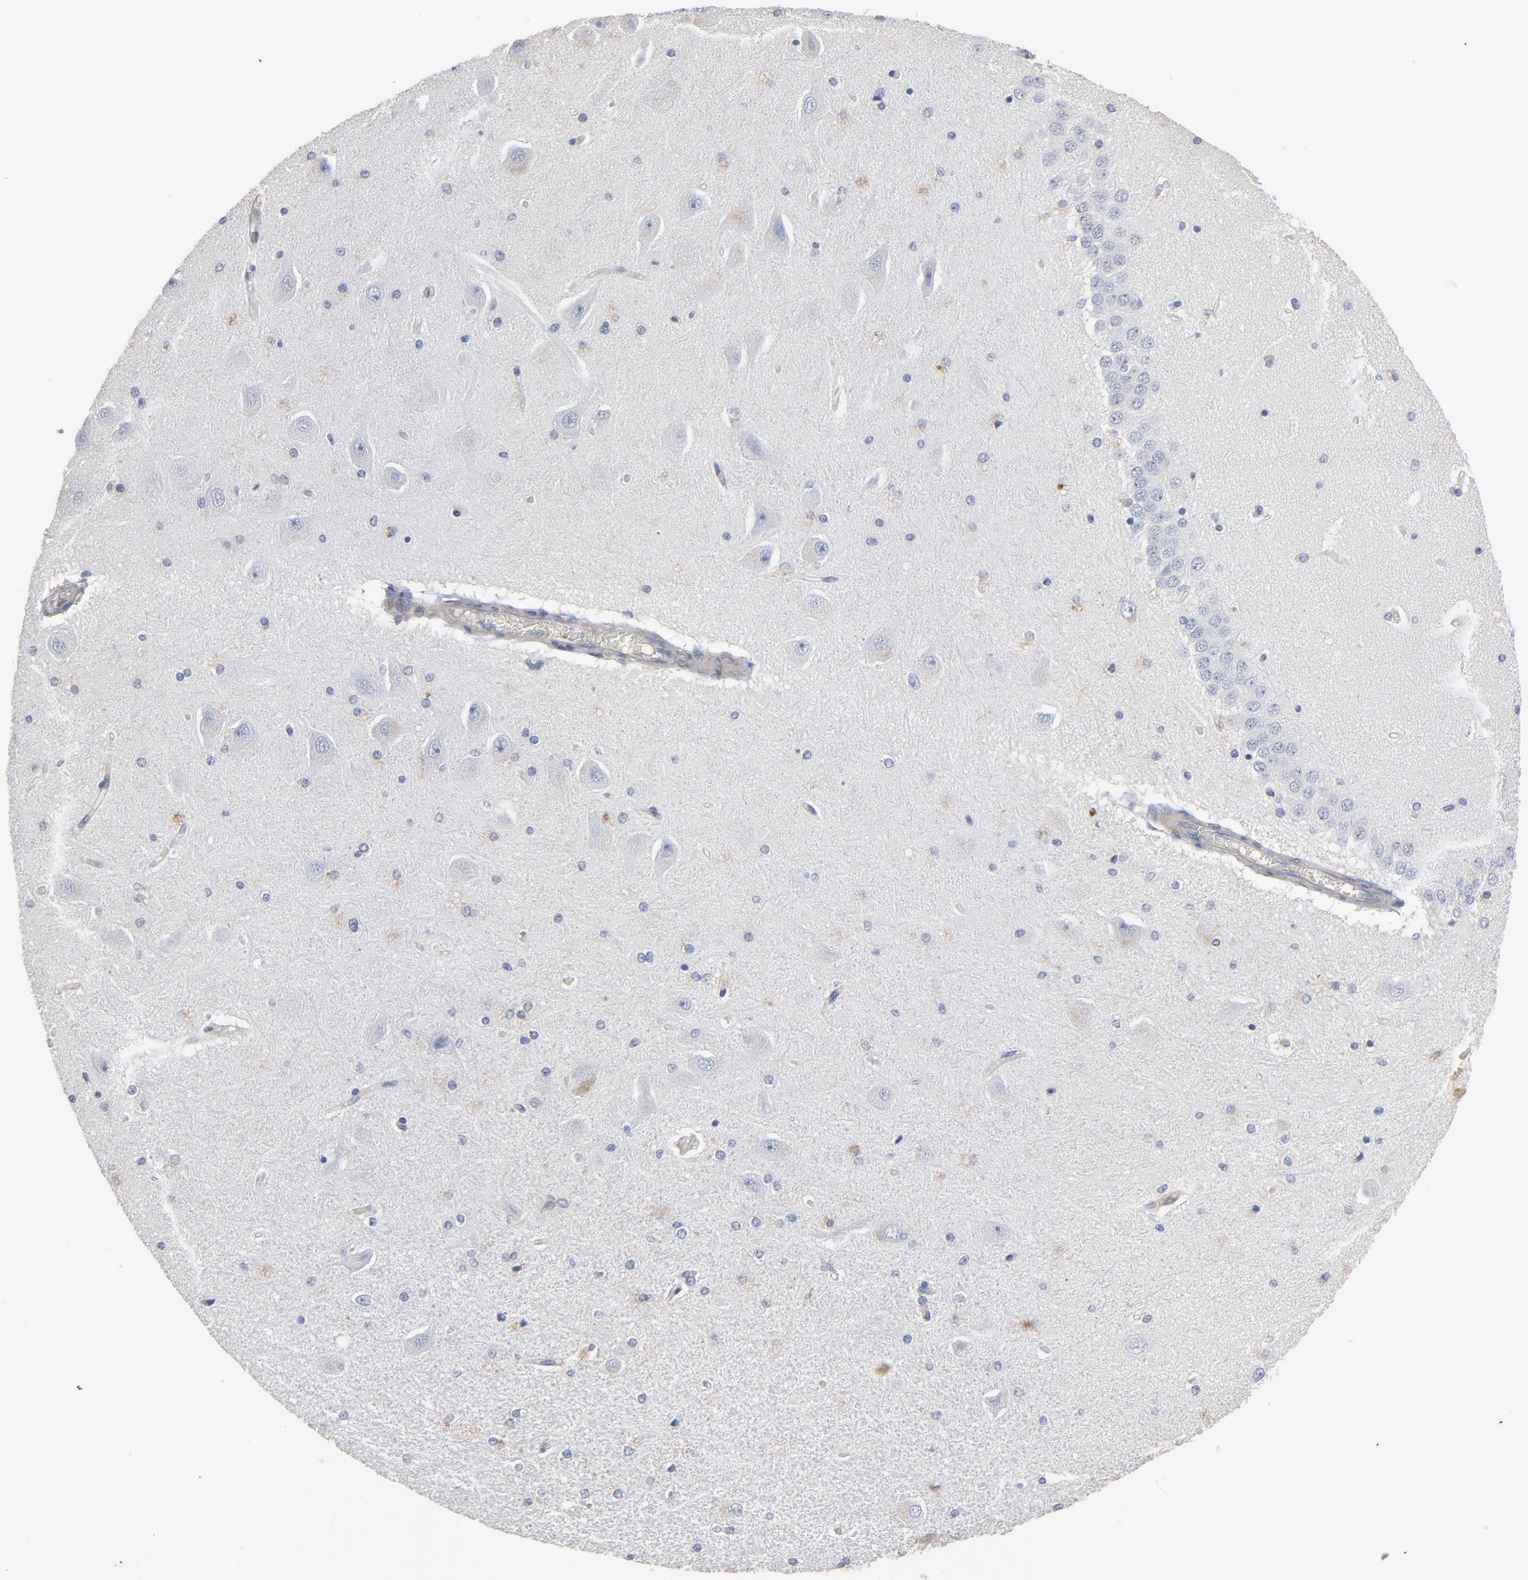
{"staining": {"intensity": "negative", "quantity": "none", "location": "none"}, "tissue": "hippocampus", "cell_type": "Glial cells", "image_type": "normal", "snomed": [{"axis": "morphology", "description": "Normal tissue, NOS"}, {"axis": "topography", "description": "Hippocampus"}], "caption": "High power microscopy micrograph of an immunohistochemistry (IHC) micrograph of benign hippocampus, revealing no significant positivity in glial cells. The staining was performed using DAB (3,3'-diaminobenzidine) to visualize the protein expression in brown, while the nuclei were stained in blue with hematoxylin (Magnification: 20x).", "gene": "KDR", "patient": {"sex": "female", "age": 54}}